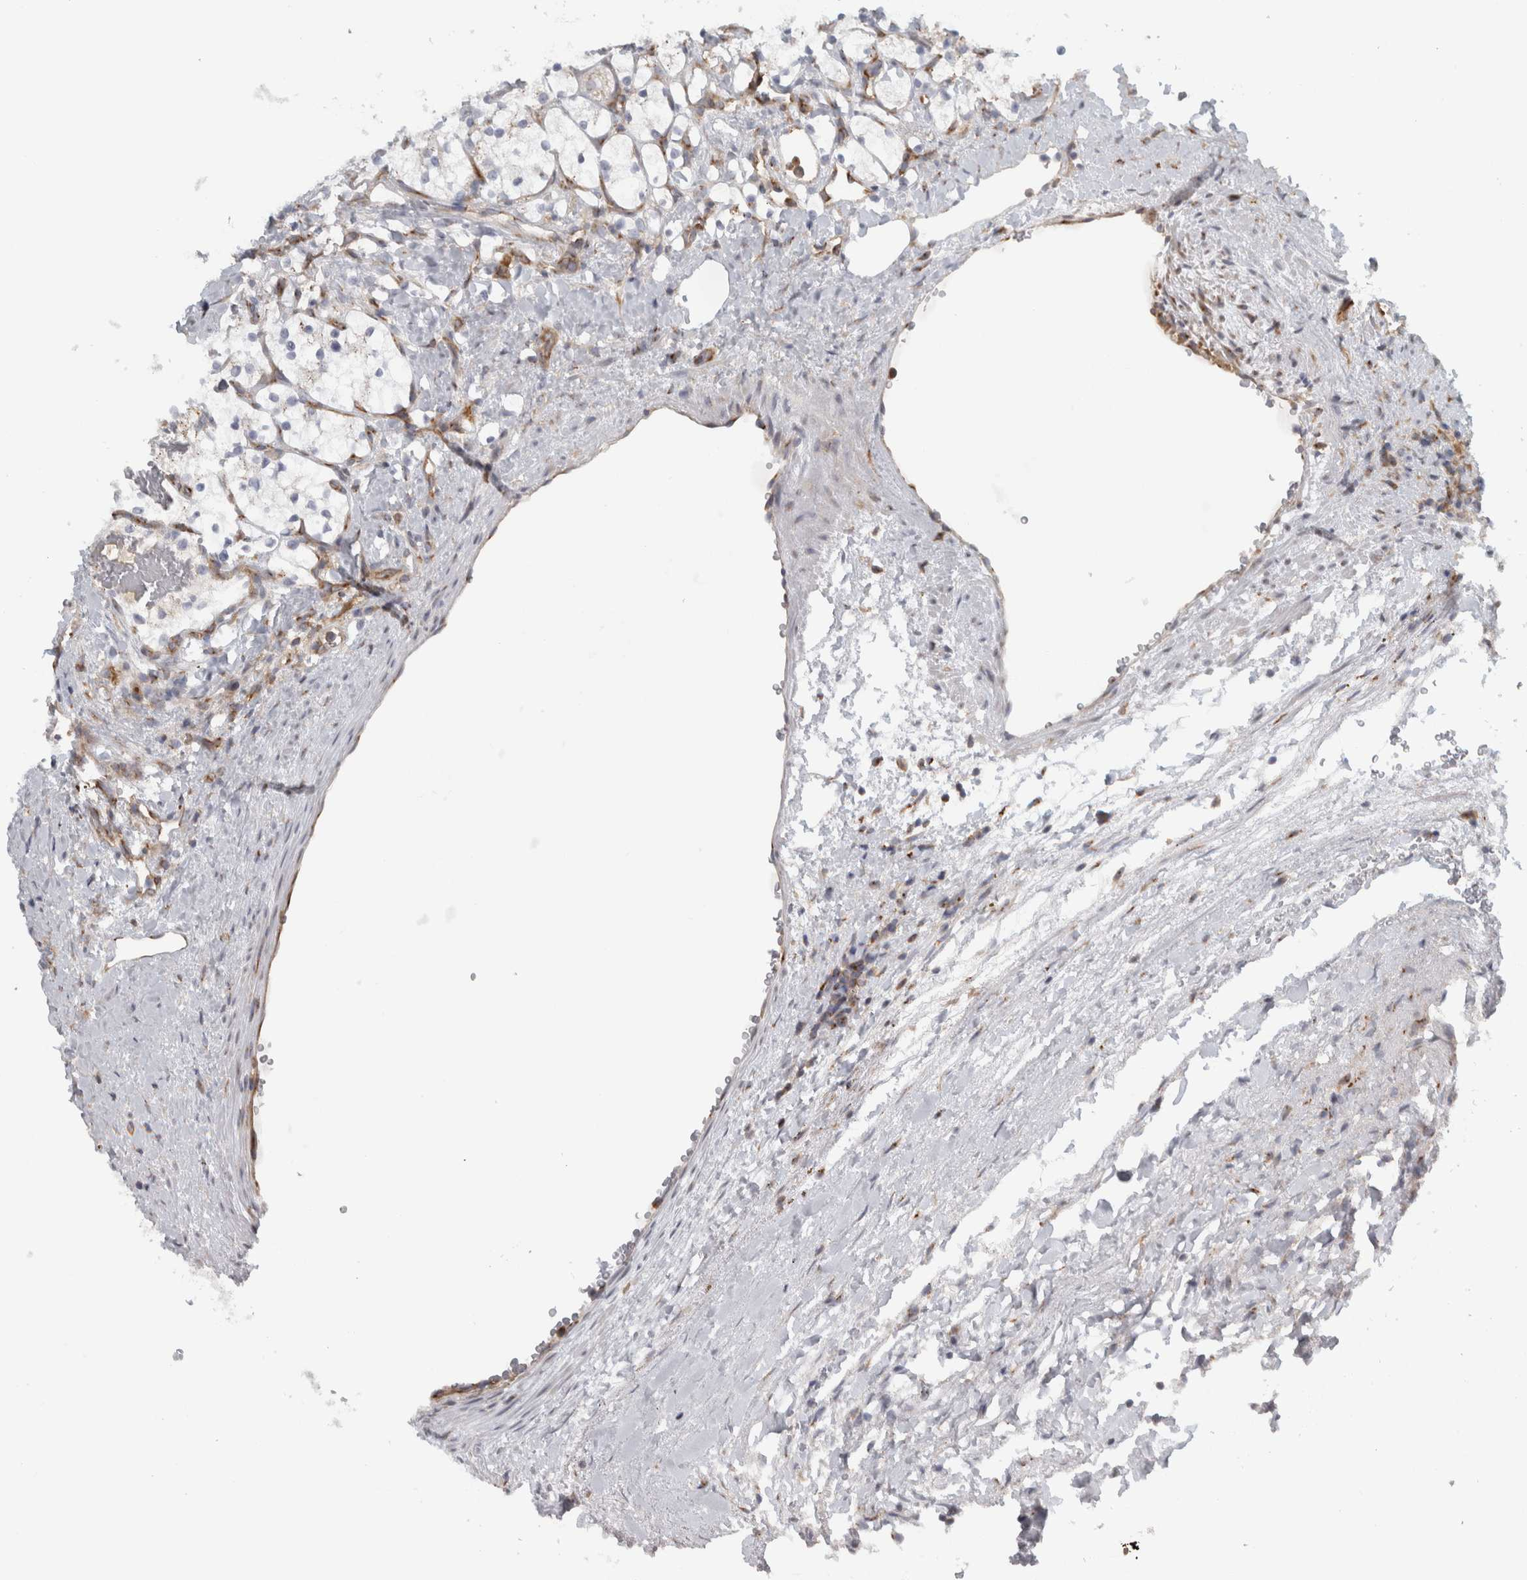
{"staining": {"intensity": "weak", "quantity": "<25%", "location": "cytoplasmic/membranous"}, "tissue": "renal cancer", "cell_type": "Tumor cells", "image_type": "cancer", "snomed": [{"axis": "morphology", "description": "Adenocarcinoma, NOS"}, {"axis": "topography", "description": "Kidney"}], "caption": "Histopathology image shows no significant protein expression in tumor cells of renal adenocarcinoma.", "gene": "PEX6", "patient": {"sex": "female", "age": 69}}